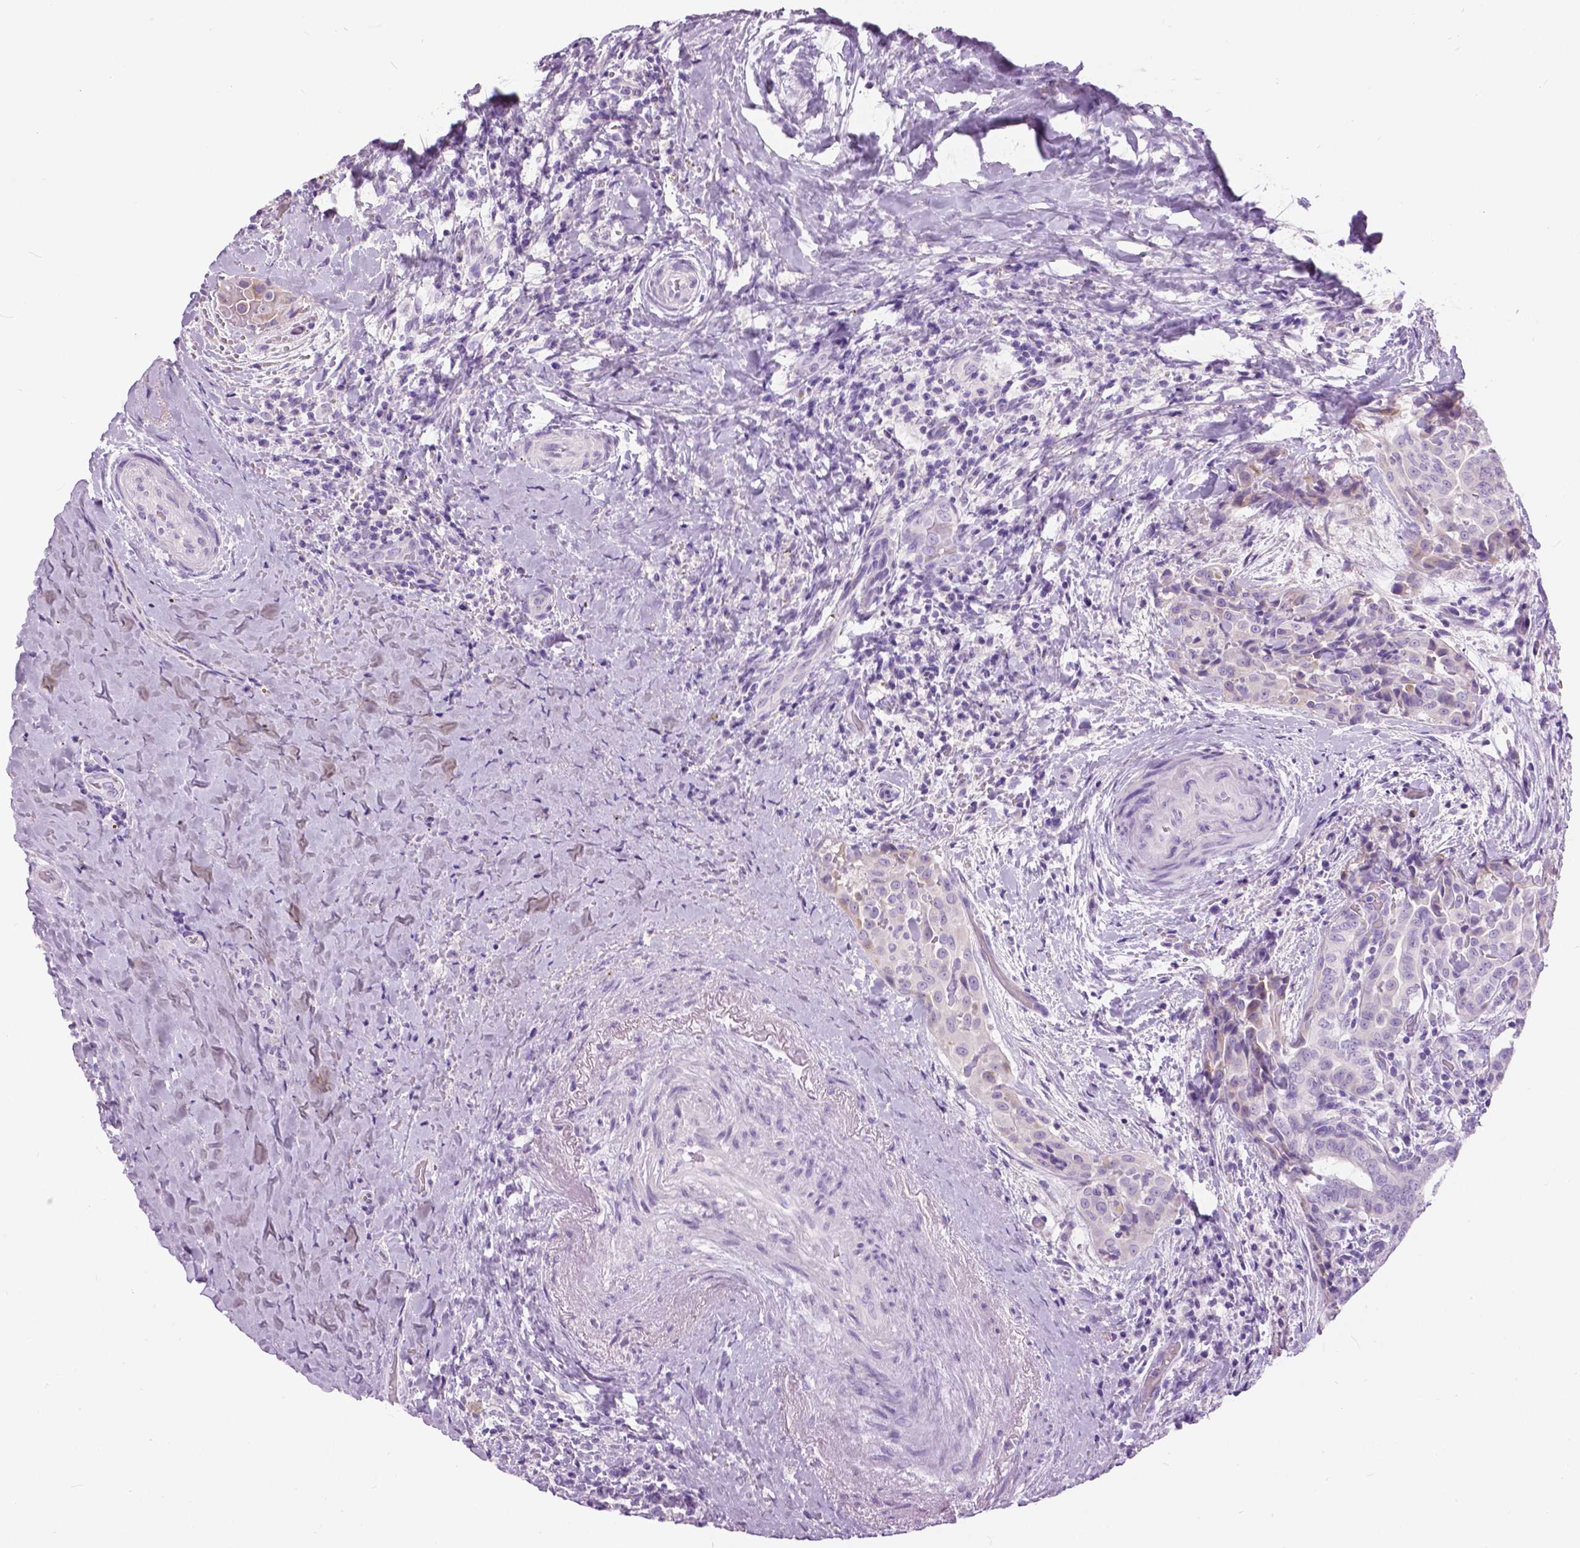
{"staining": {"intensity": "negative", "quantity": "none", "location": "none"}, "tissue": "thyroid cancer", "cell_type": "Tumor cells", "image_type": "cancer", "snomed": [{"axis": "morphology", "description": "Papillary adenocarcinoma, NOS"}, {"axis": "morphology", "description": "Papillary adenoma metastatic"}, {"axis": "topography", "description": "Thyroid gland"}], "caption": "The IHC image has no significant expression in tumor cells of papillary adenoma metastatic (thyroid) tissue. (DAB (3,3'-diaminobenzidine) immunohistochemistry visualized using brightfield microscopy, high magnification).", "gene": "TP53TG5", "patient": {"sex": "female", "age": 50}}